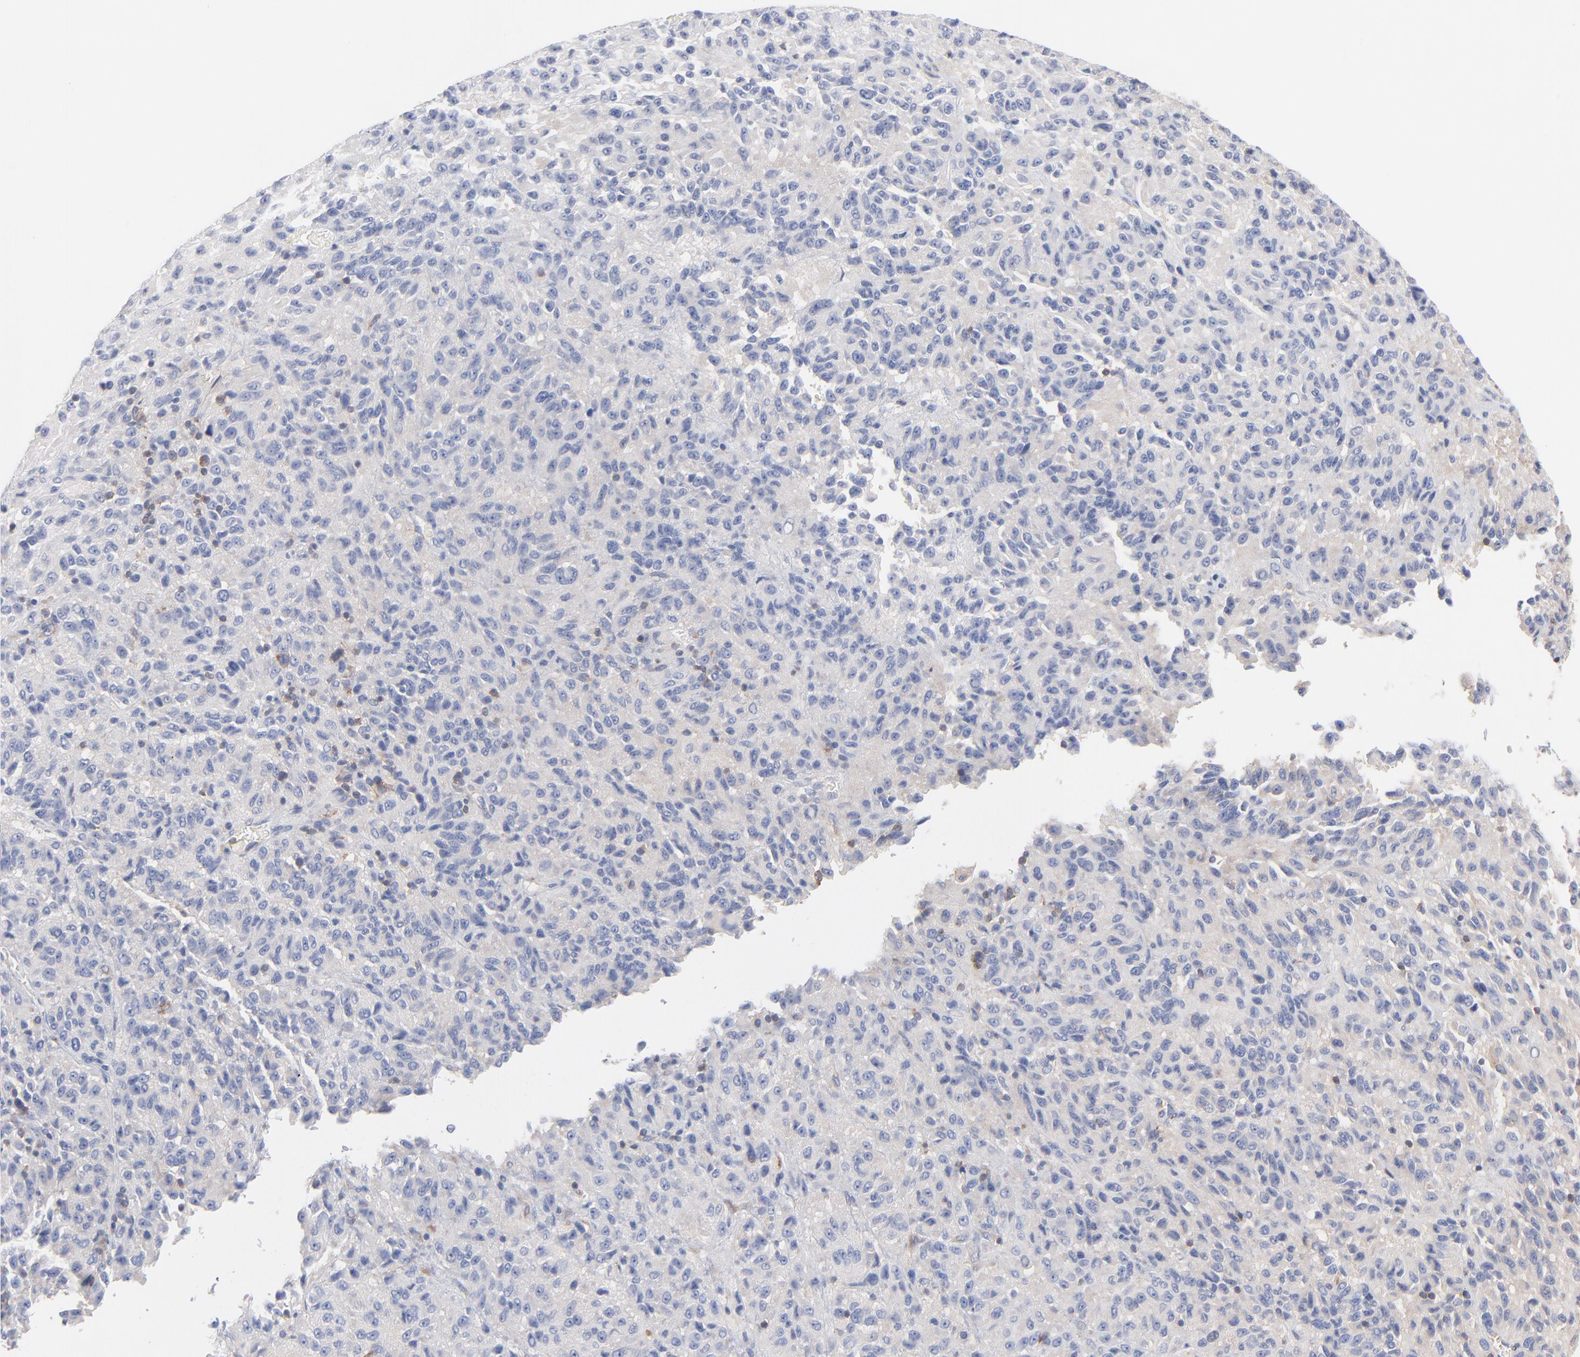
{"staining": {"intensity": "negative", "quantity": "none", "location": "none"}, "tissue": "melanoma", "cell_type": "Tumor cells", "image_type": "cancer", "snomed": [{"axis": "morphology", "description": "Malignant melanoma, Metastatic site"}, {"axis": "topography", "description": "Lung"}], "caption": "Malignant melanoma (metastatic site) stained for a protein using IHC displays no expression tumor cells.", "gene": "SEPTIN6", "patient": {"sex": "male", "age": 64}}